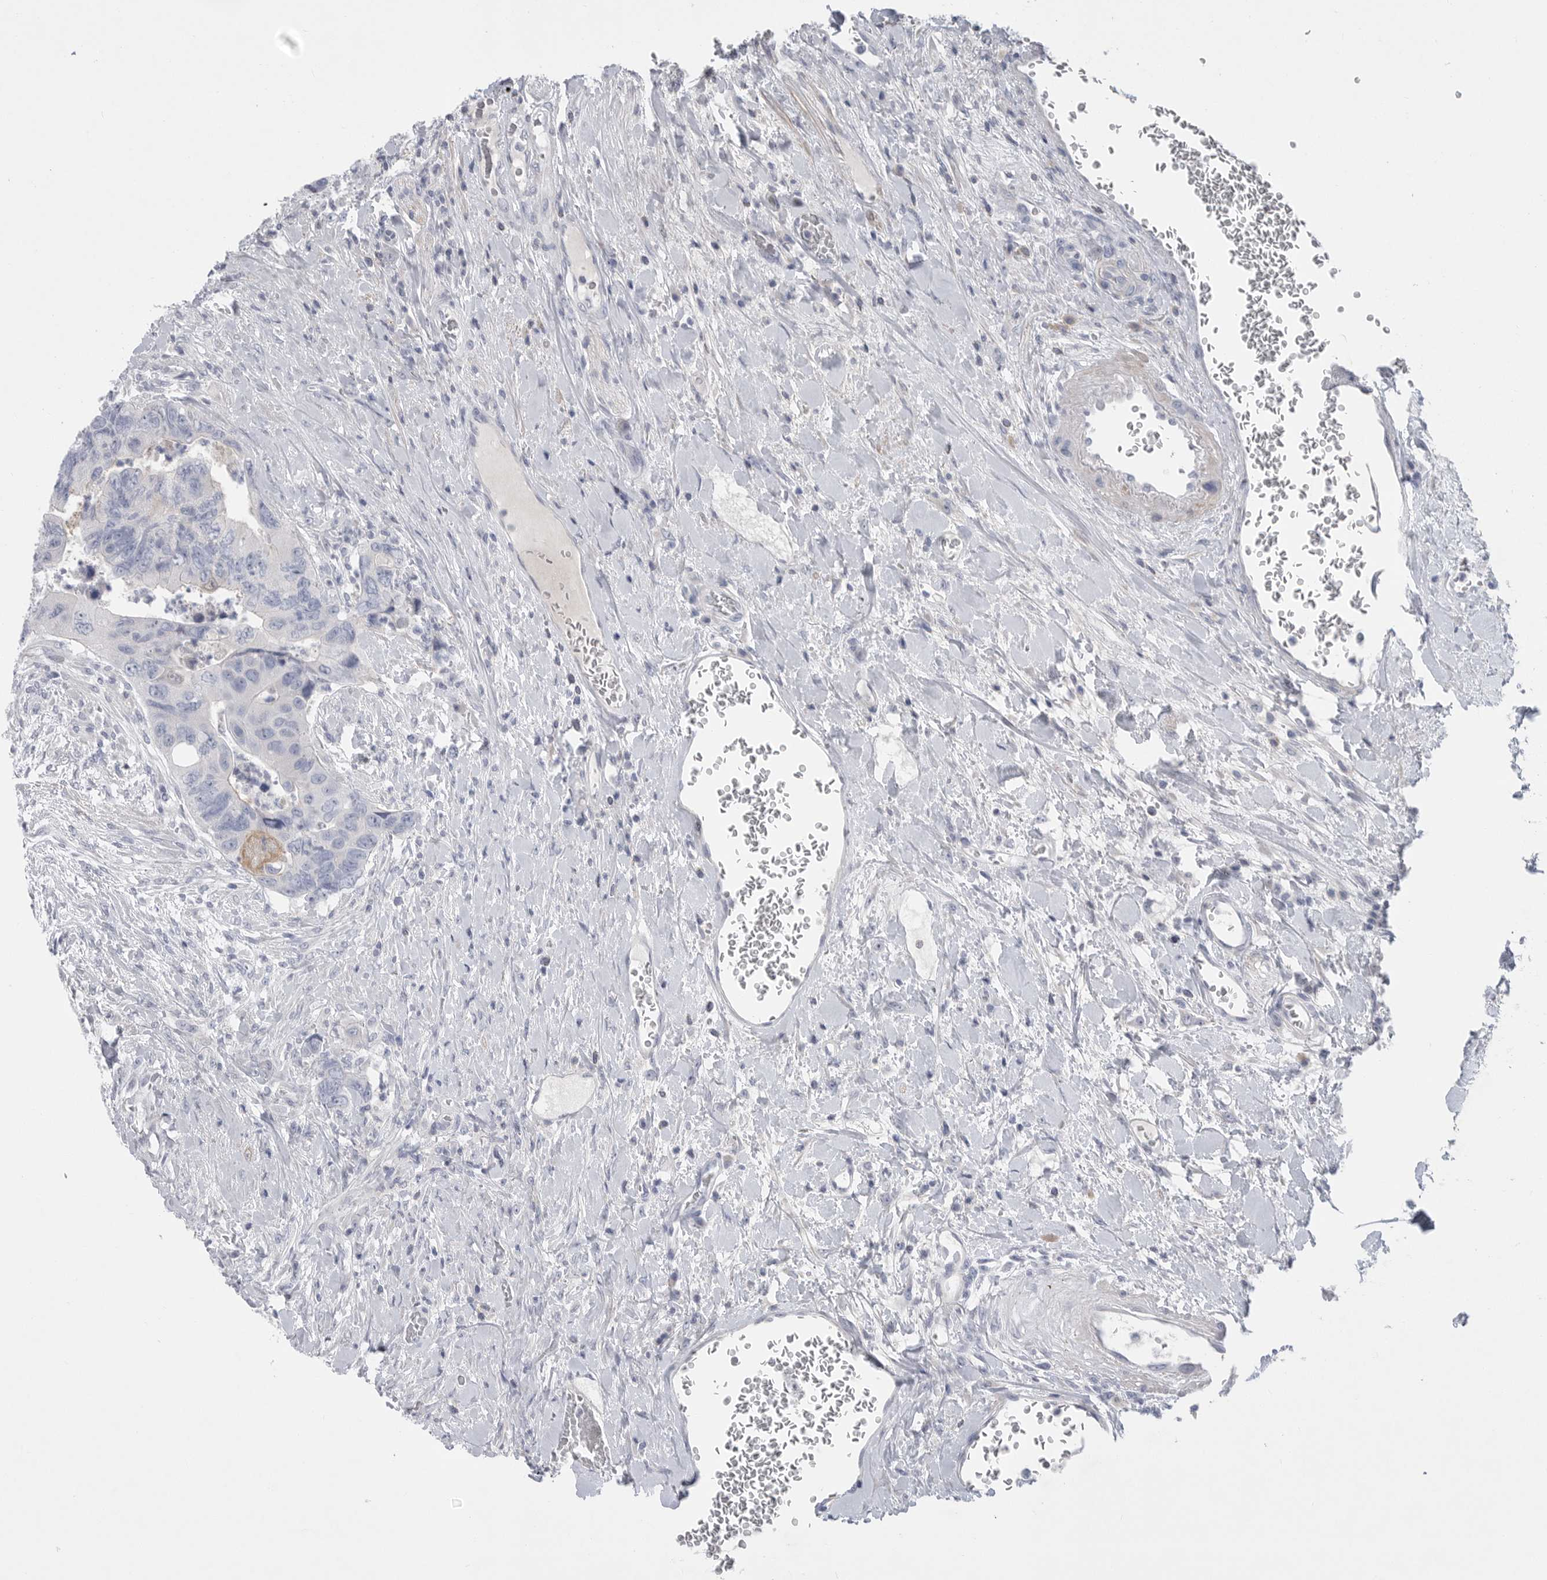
{"staining": {"intensity": "negative", "quantity": "none", "location": "none"}, "tissue": "colorectal cancer", "cell_type": "Tumor cells", "image_type": "cancer", "snomed": [{"axis": "morphology", "description": "Adenocarcinoma, NOS"}, {"axis": "topography", "description": "Rectum"}], "caption": "Tumor cells are negative for protein expression in human colorectal cancer (adenocarcinoma). (Brightfield microscopy of DAB immunohistochemistry (IHC) at high magnification).", "gene": "CAMK2B", "patient": {"sex": "male", "age": 63}}